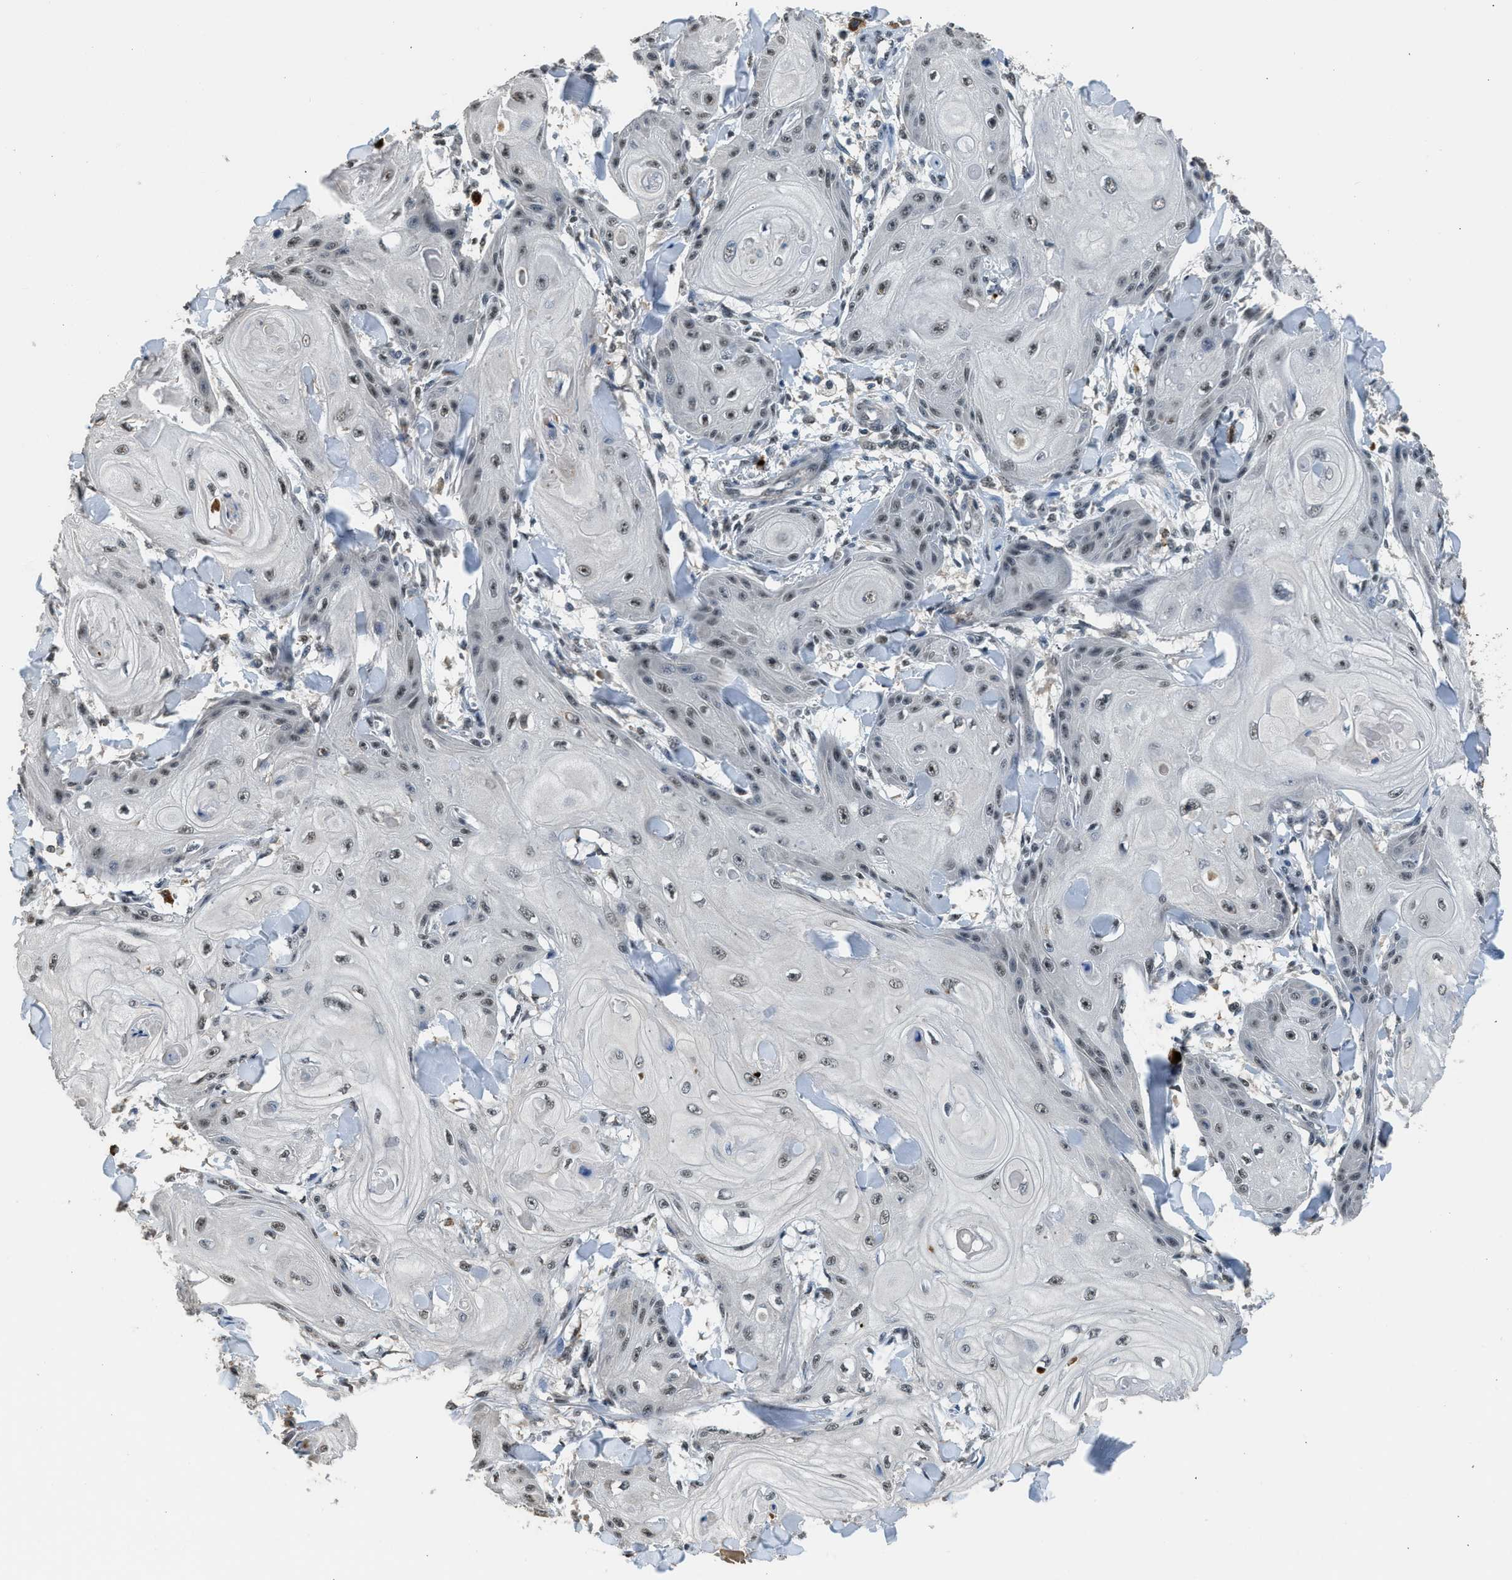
{"staining": {"intensity": "weak", "quantity": "25%-75%", "location": "nuclear"}, "tissue": "skin cancer", "cell_type": "Tumor cells", "image_type": "cancer", "snomed": [{"axis": "morphology", "description": "Squamous cell carcinoma, NOS"}, {"axis": "topography", "description": "Skin"}], "caption": "Tumor cells show low levels of weak nuclear staining in approximately 25%-75% of cells in skin cancer (squamous cell carcinoma).", "gene": "SLC15A4", "patient": {"sex": "male", "age": 74}}